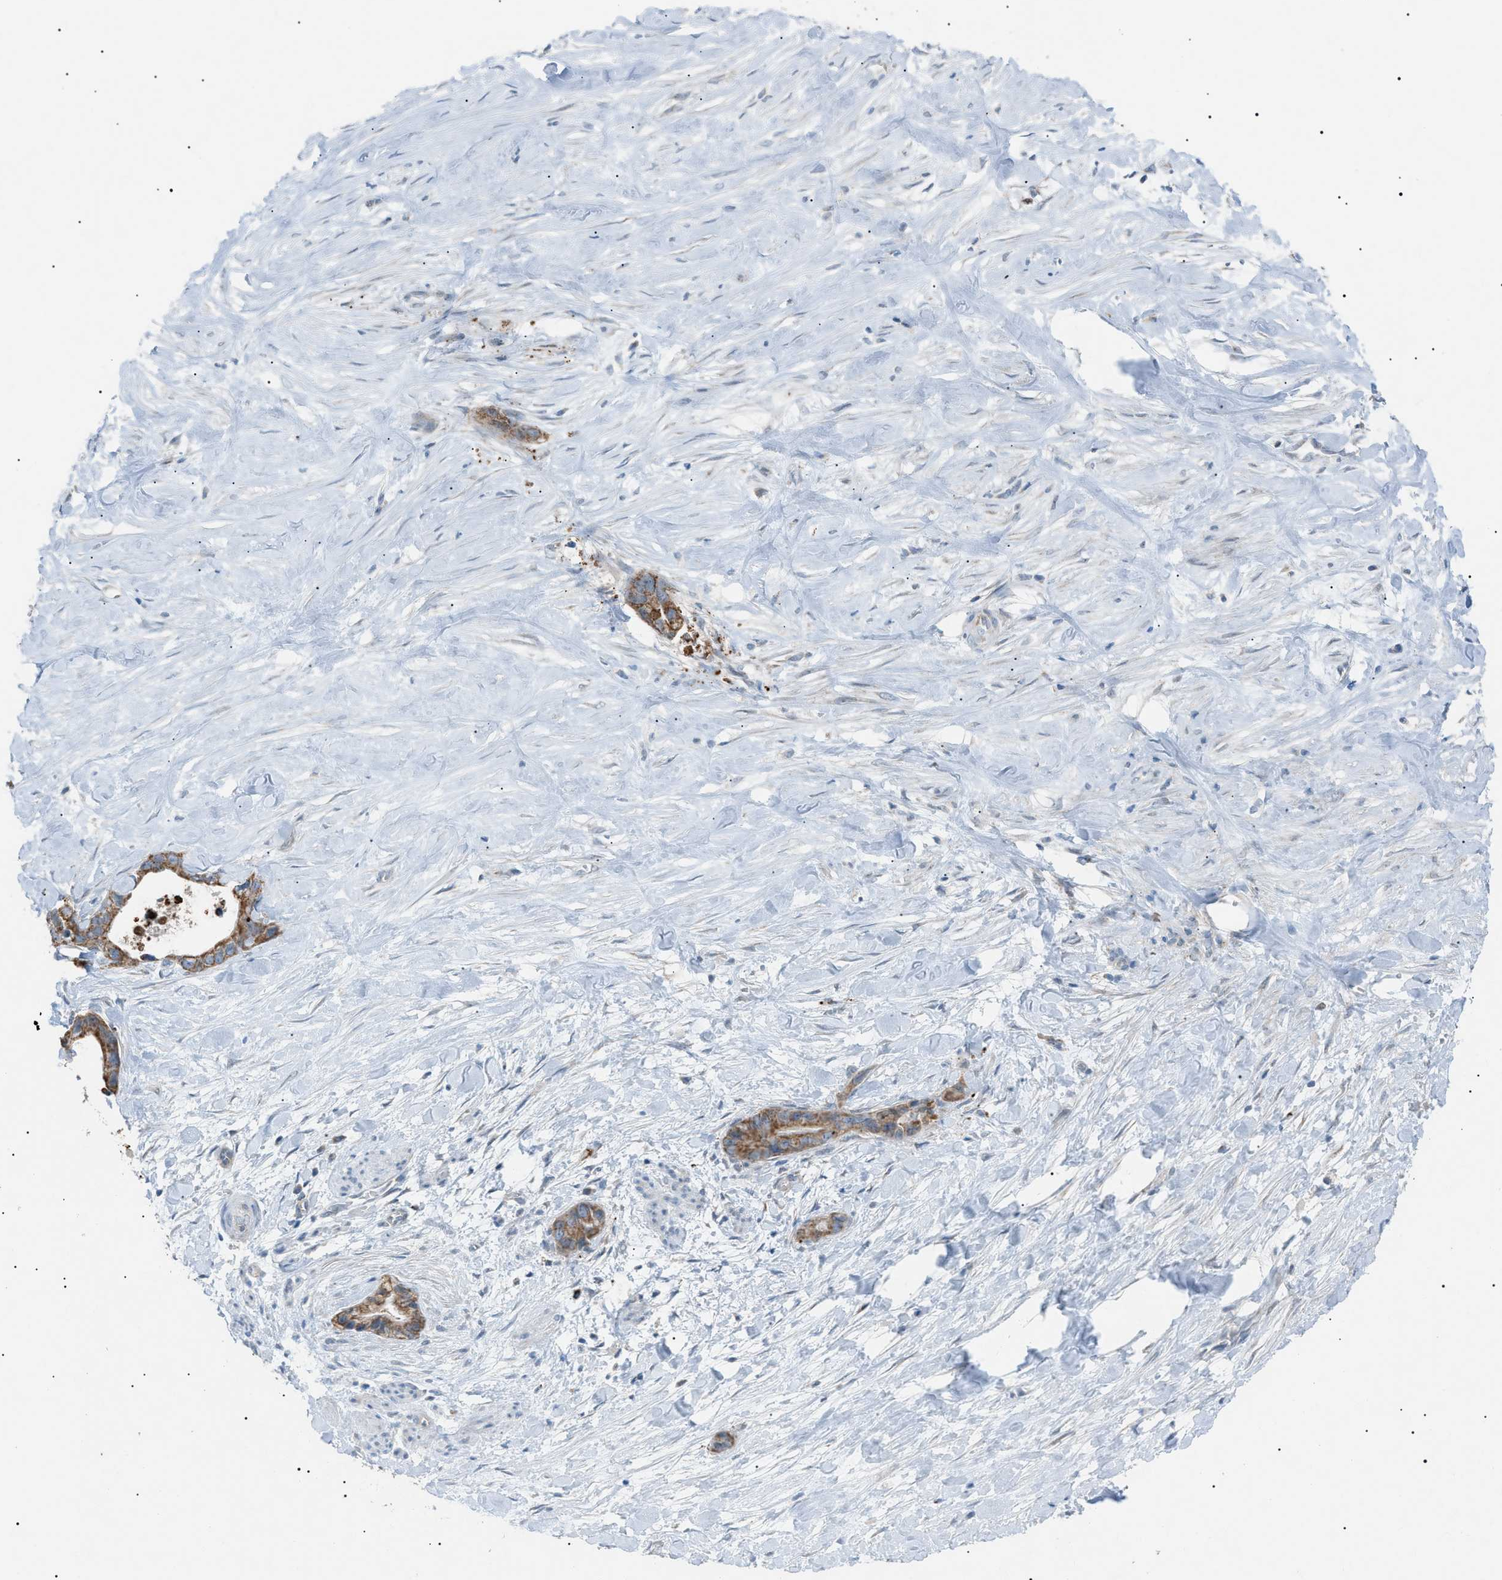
{"staining": {"intensity": "moderate", "quantity": ">75%", "location": "cytoplasmic/membranous"}, "tissue": "liver cancer", "cell_type": "Tumor cells", "image_type": "cancer", "snomed": [{"axis": "morphology", "description": "Cholangiocarcinoma"}, {"axis": "topography", "description": "Liver"}], "caption": "Tumor cells display moderate cytoplasmic/membranous positivity in approximately >75% of cells in liver cholangiocarcinoma.", "gene": "ZNF516", "patient": {"sex": "female", "age": 55}}